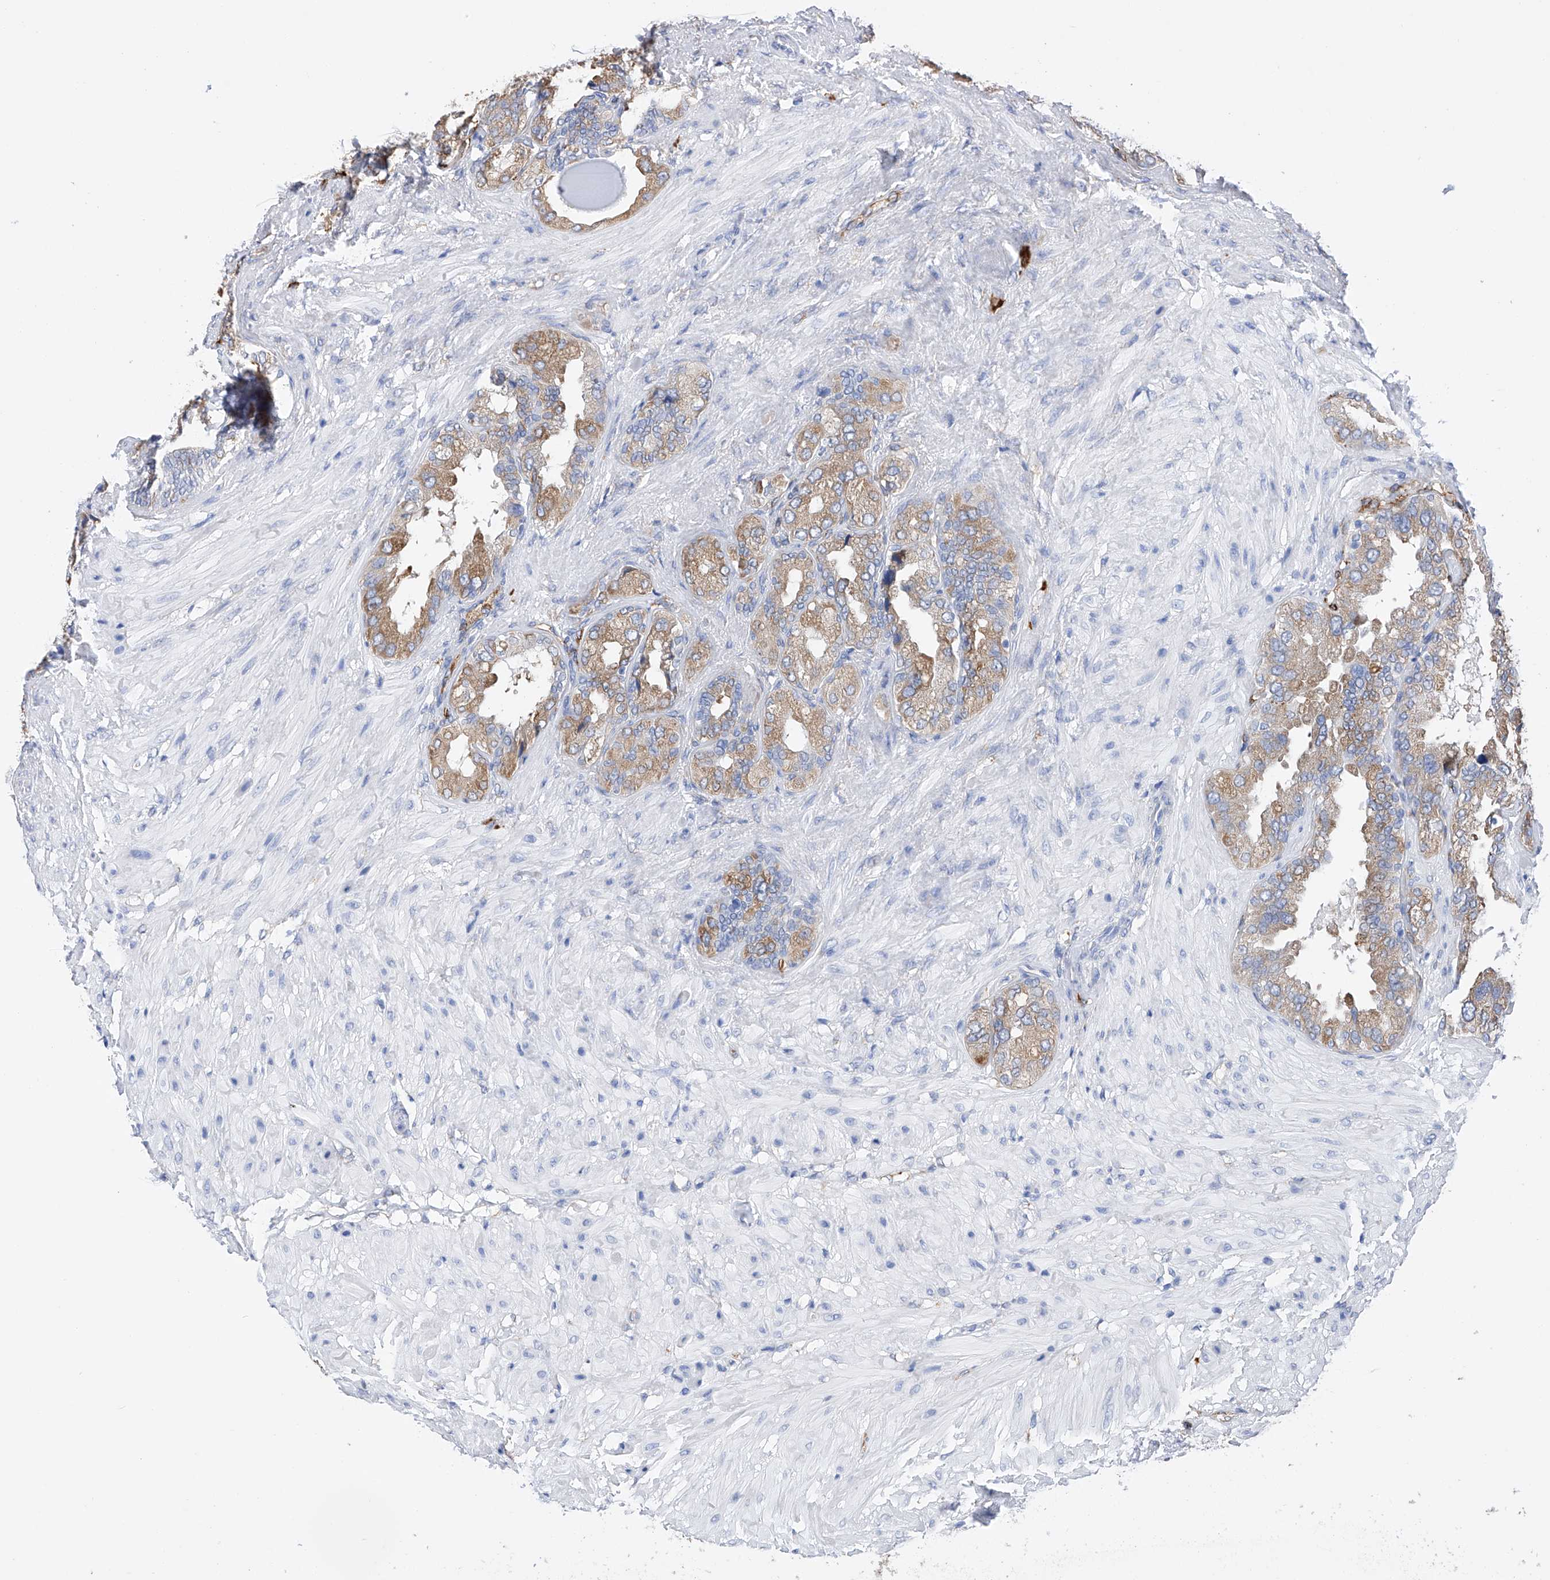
{"staining": {"intensity": "weak", "quantity": "25%-75%", "location": "cytoplasmic/membranous"}, "tissue": "seminal vesicle", "cell_type": "Glandular cells", "image_type": "normal", "snomed": [{"axis": "morphology", "description": "Normal tissue, NOS"}, {"axis": "topography", "description": "Seminal veicle"}, {"axis": "topography", "description": "Peripheral nerve tissue"}], "caption": "IHC of unremarkable human seminal vesicle exhibits low levels of weak cytoplasmic/membranous staining in about 25%-75% of glandular cells.", "gene": "PDIA5", "patient": {"sex": "male", "age": 63}}